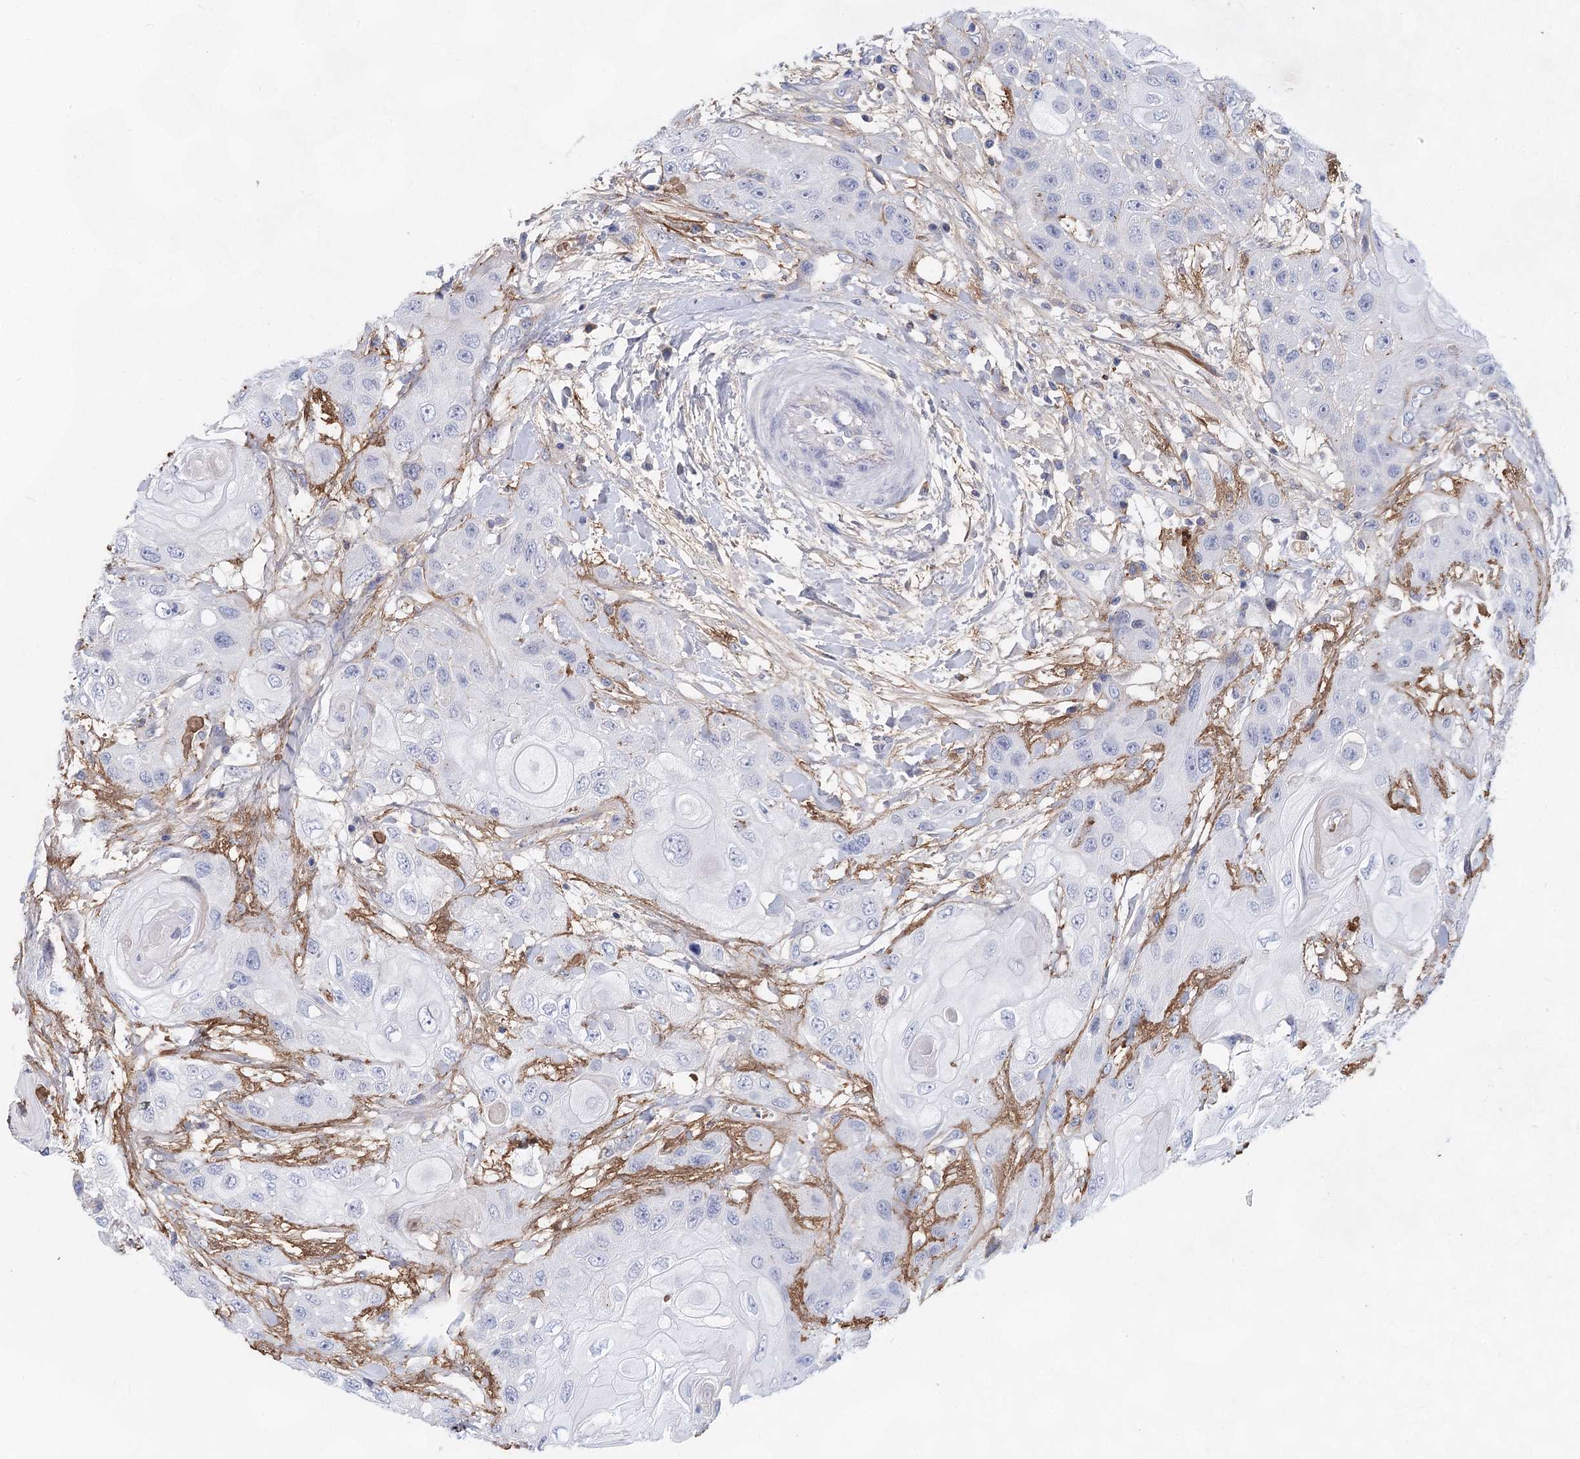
{"staining": {"intensity": "negative", "quantity": "none", "location": "none"}, "tissue": "head and neck cancer", "cell_type": "Tumor cells", "image_type": "cancer", "snomed": [{"axis": "morphology", "description": "Squamous cell carcinoma, NOS"}, {"axis": "topography", "description": "Head-Neck"}], "caption": "Tumor cells are negative for brown protein staining in head and neck cancer (squamous cell carcinoma).", "gene": "TASOR2", "patient": {"sex": "female", "age": 43}}